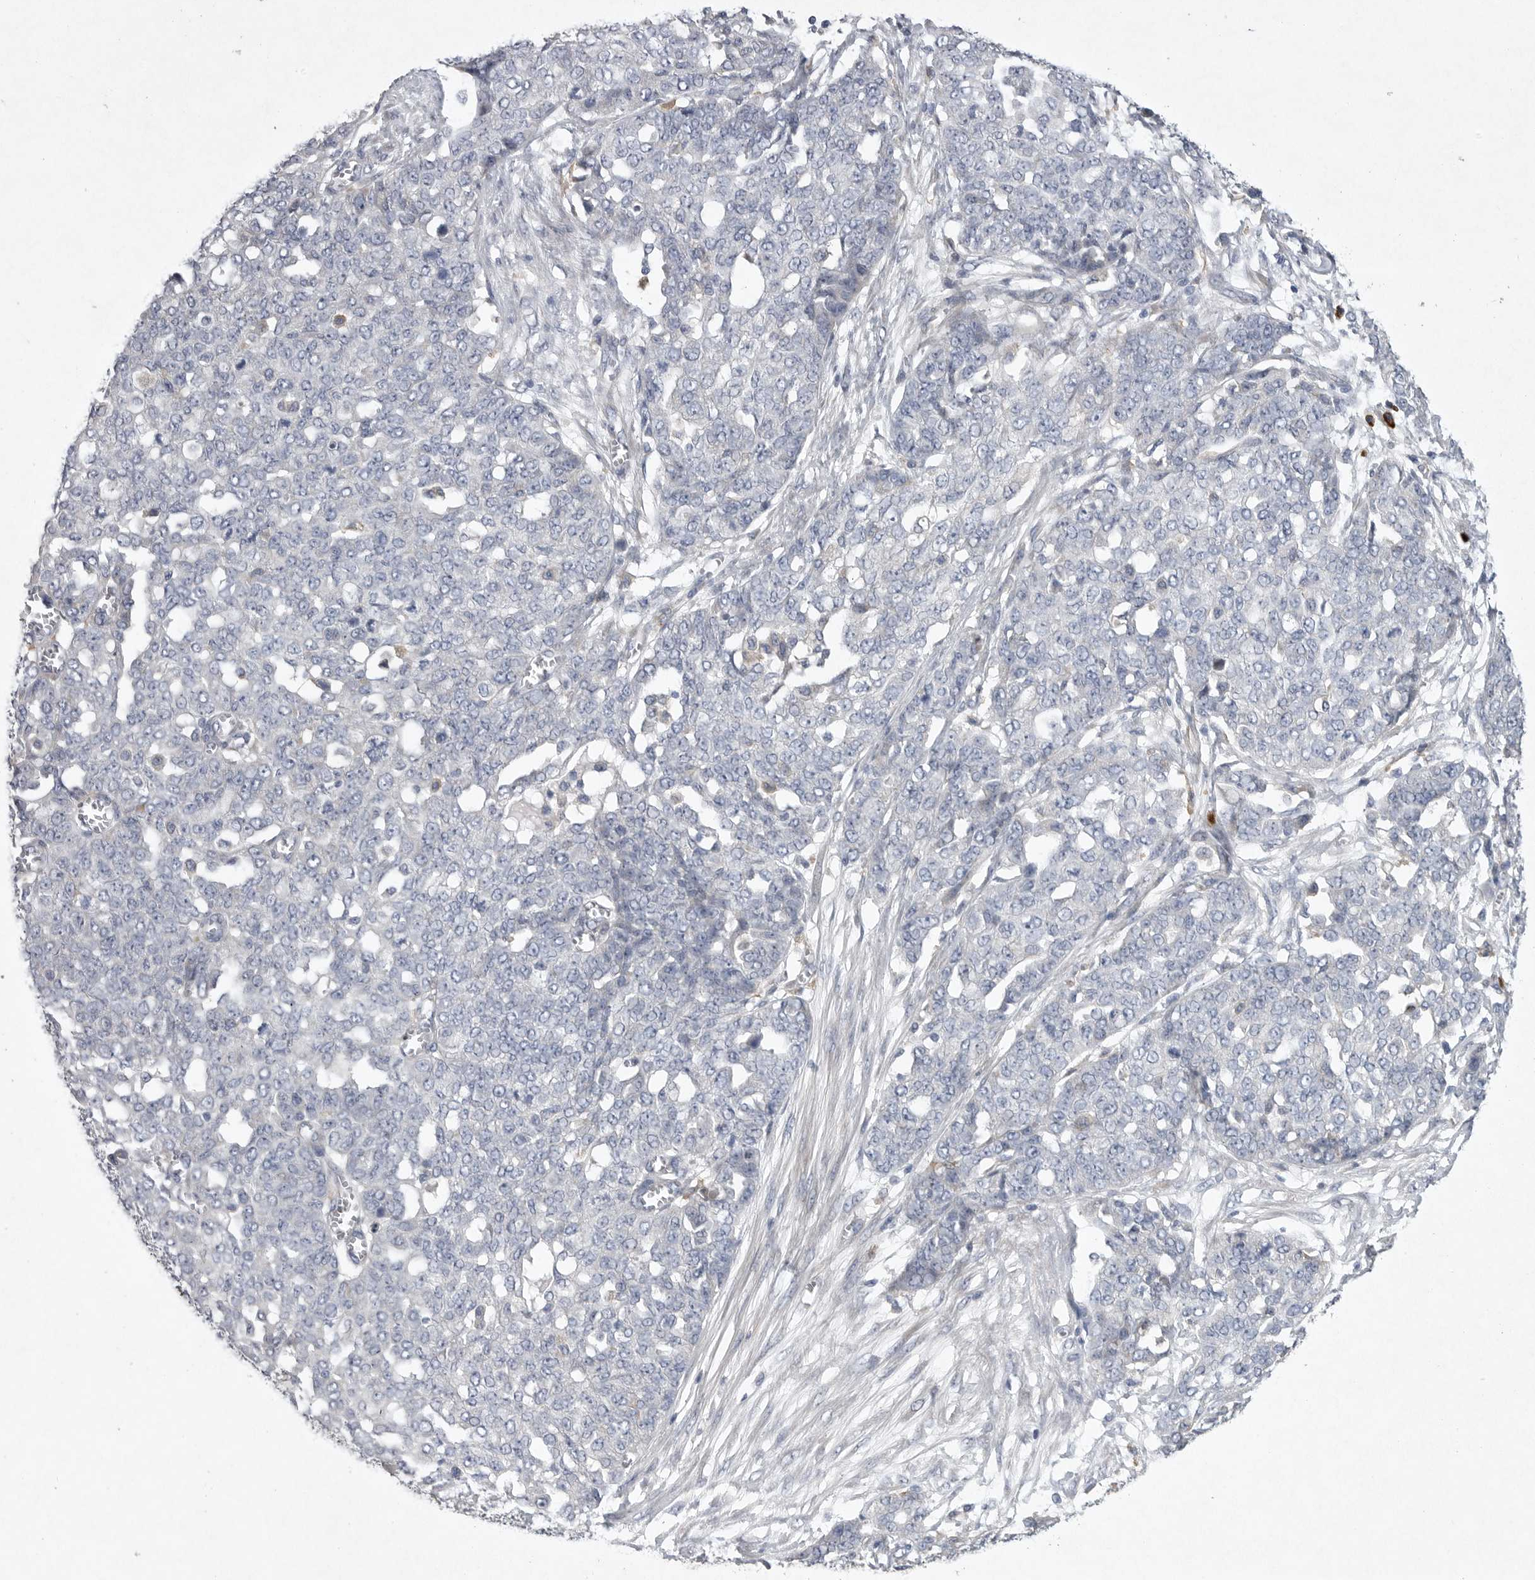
{"staining": {"intensity": "weak", "quantity": "<25%", "location": "cytoplasmic/membranous"}, "tissue": "ovarian cancer", "cell_type": "Tumor cells", "image_type": "cancer", "snomed": [{"axis": "morphology", "description": "Cystadenocarcinoma, serous, NOS"}, {"axis": "topography", "description": "Soft tissue"}, {"axis": "topography", "description": "Ovary"}], "caption": "Immunohistochemistry of human ovarian cancer (serous cystadenocarcinoma) displays no positivity in tumor cells. (Stains: DAB (3,3'-diaminobenzidine) immunohistochemistry with hematoxylin counter stain, Microscopy: brightfield microscopy at high magnification).", "gene": "EDEM3", "patient": {"sex": "female", "age": 57}}